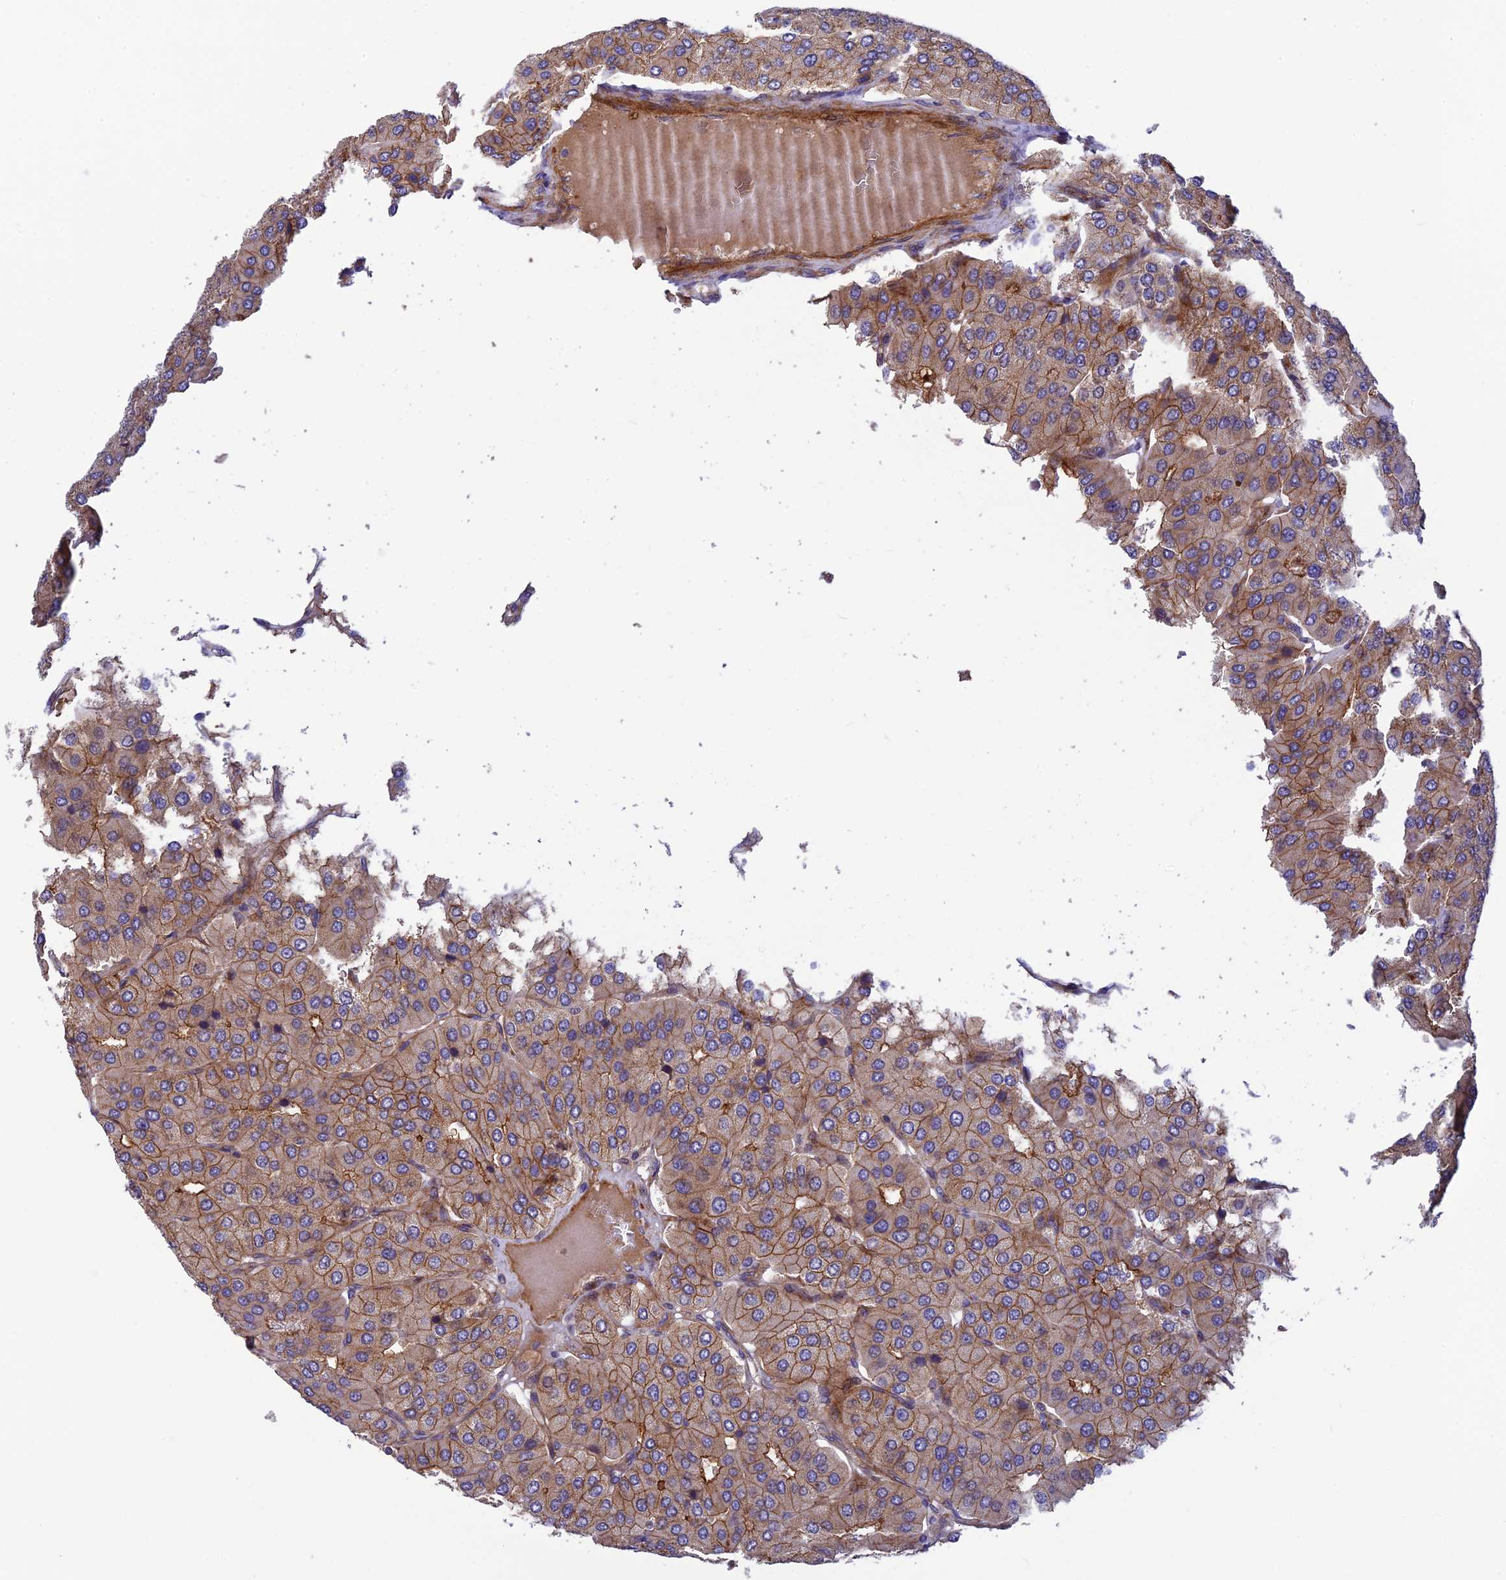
{"staining": {"intensity": "moderate", "quantity": ">75%", "location": "cytoplasmic/membranous"}, "tissue": "parathyroid gland", "cell_type": "Glandular cells", "image_type": "normal", "snomed": [{"axis": "morphology", "description": "Normal tissue, NOS"}, {"axis": "morphology", "description": "Adenoma, NOS"}, {"axis": "topography", "description": "Parathyroid gland"}], "caption": "A high-resolution photomicrograph shows IHC staining of normal parathyroid gland, which shows moderate cytoplasmic/membranous staining in approximately >75% of glandular cells.", "gene": "ADAMTS15", "patient": {"sex": "female", "age": 86}}